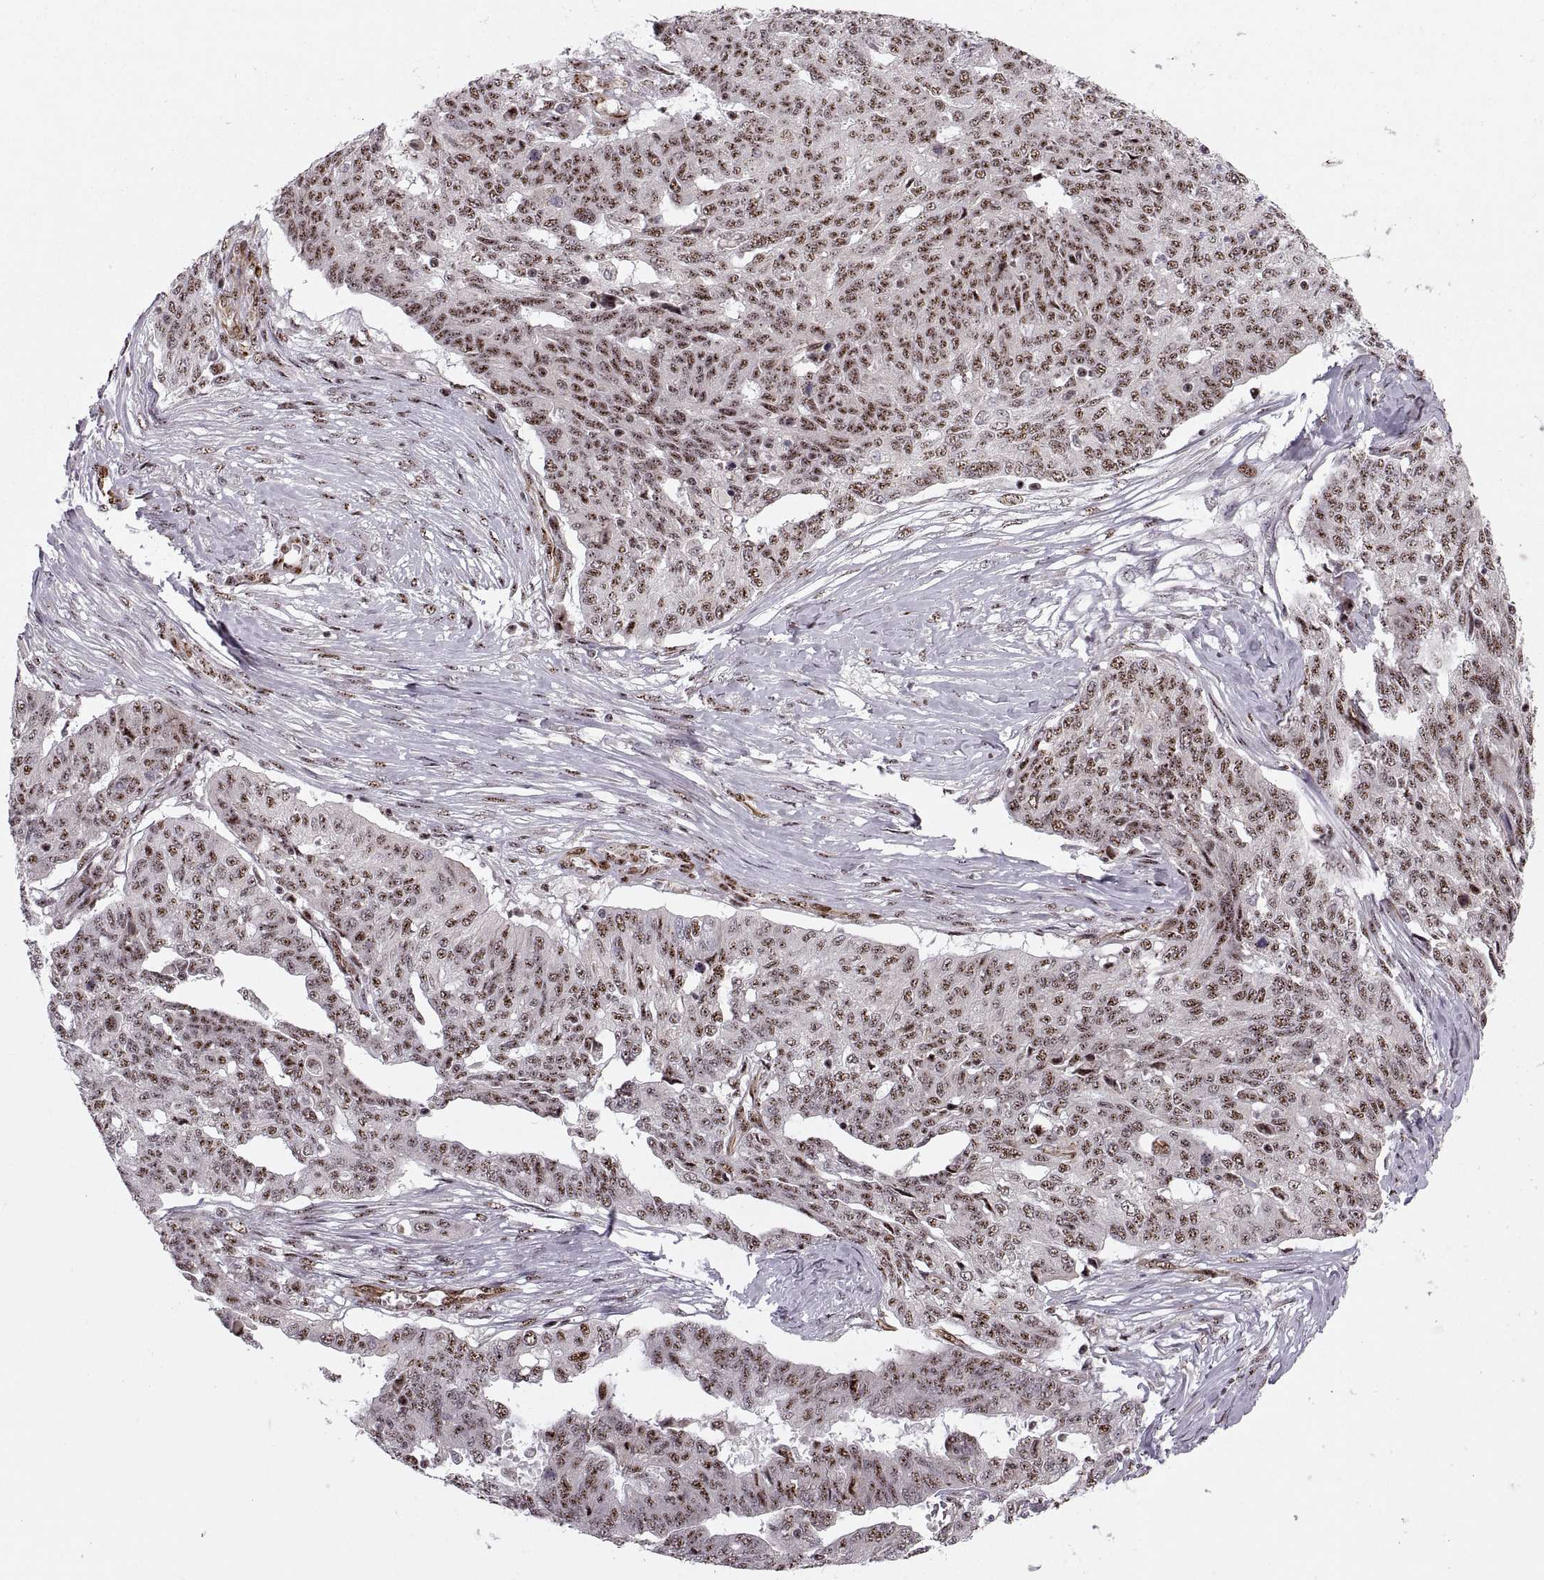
{"staining": {"intensity": "moderate", "quantity": ">75%", "location": "nuclear"}, "tissue": "ovarian cancer", "cell_type": "Tumor cells", "image_type": "cancer", "snomed": [{"axis": "morphology", "description": "Cystadenocarcinoma, serous, NOS"}, {"axis": "topography", "description": "Ovary"}], "caption": "Brown immunohistochemical staining in ovarian cancer exhibits moderate nuclear staining in approximately >75% of tumor cells. The staining was performed using DAB (3,3'-diaminobenzidine), with brown indicating positive protein expression. Nuclei are stained blue with hematoxylin.", "gene": "ZCCHC17", "patient": {"sex": "female", "age": 67}}